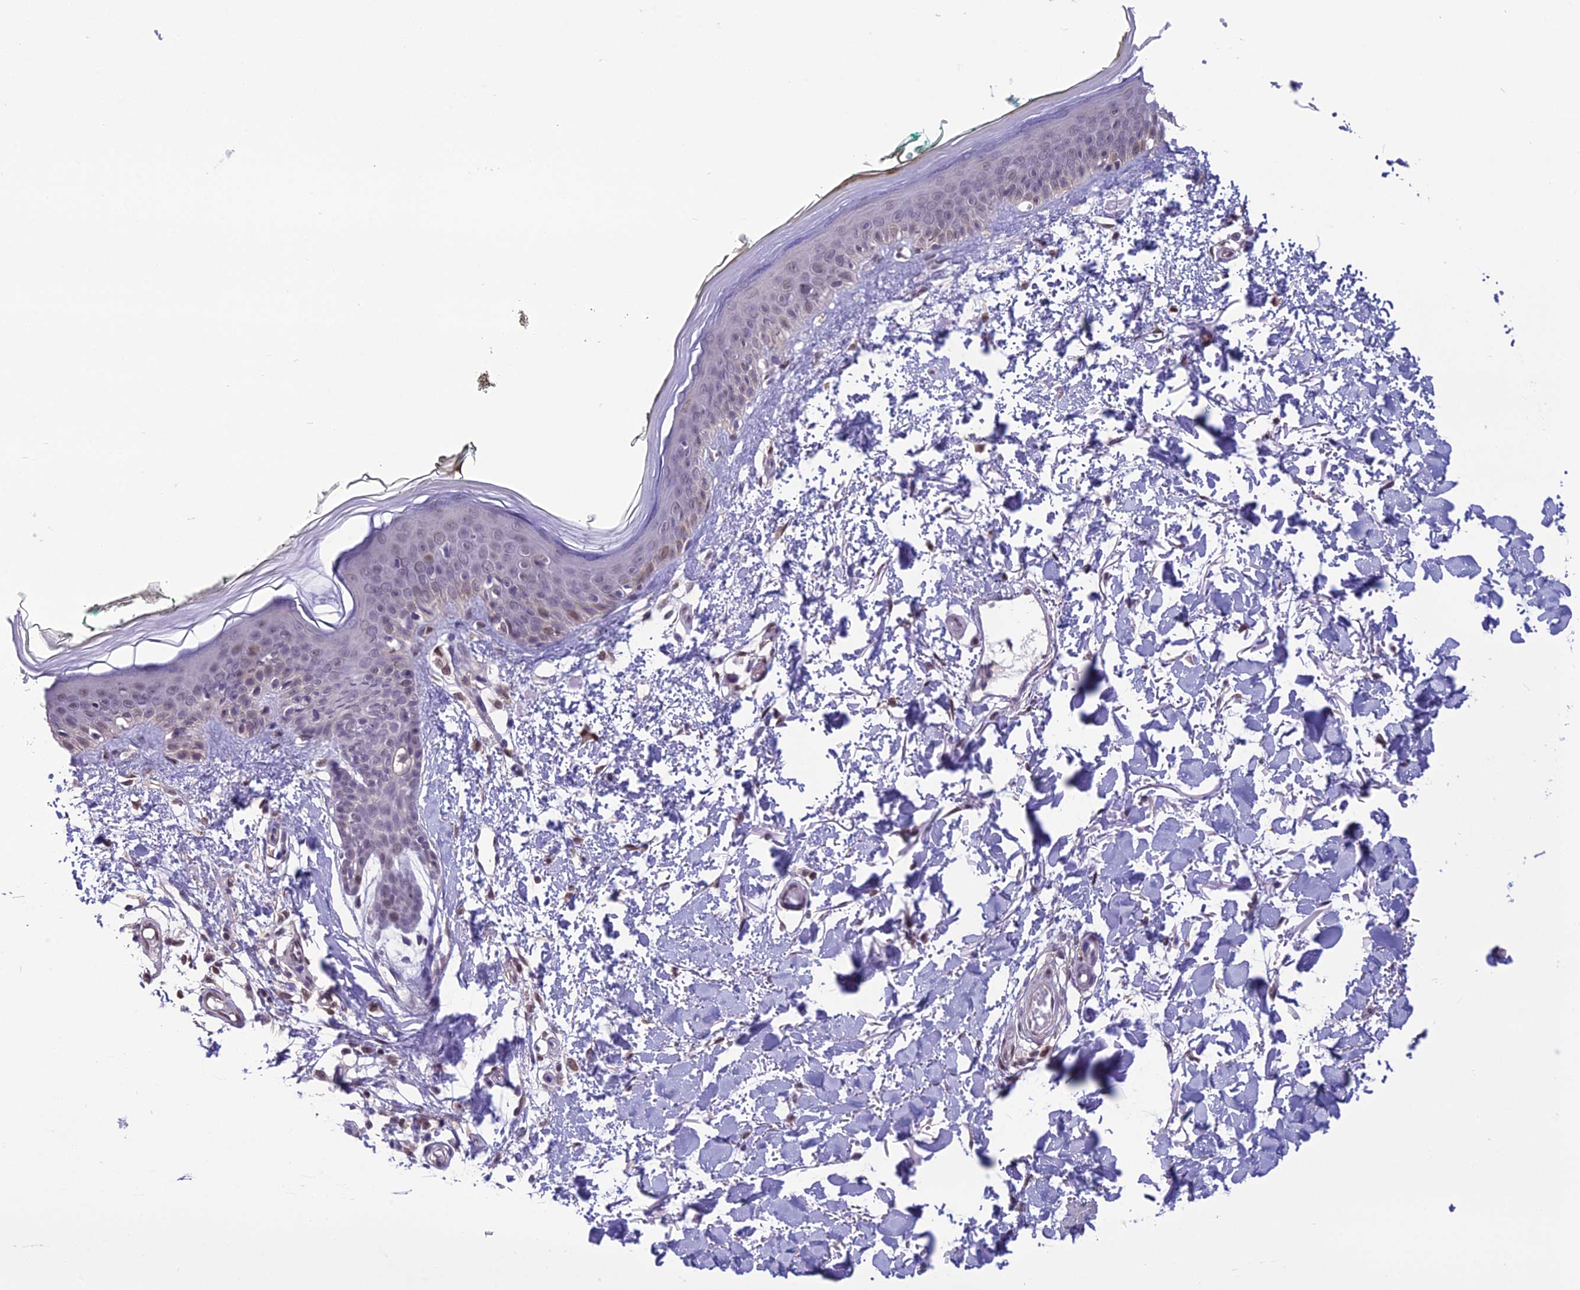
{"staining": {"intensity": "moderate", "quantity": ">75%", "location": "nuclear"}, "tissue": "skin", "cell_type": "Fibroblasts", "image_type": "normal", "snomed": [{"axis": "morphology", "description": "Normal tissue, NOS"}, {"axis": "topography", "description": "Skin"}], "caption": "High-magnification brightfield microscopy of benign skin stained with DAB (brown) and counterstained with hematoxylin (blue). fibroblasts exhibit moderate nuclear positivity is seen in approximately>75% of cells. The staining was performed using DAB to visualize the protein expression in brown, while the nuclei were stained in blue with hematoxylin (Magnification: 20x).", "gene": "MIS12", "patient": {"sex": "male", "age": 62}}